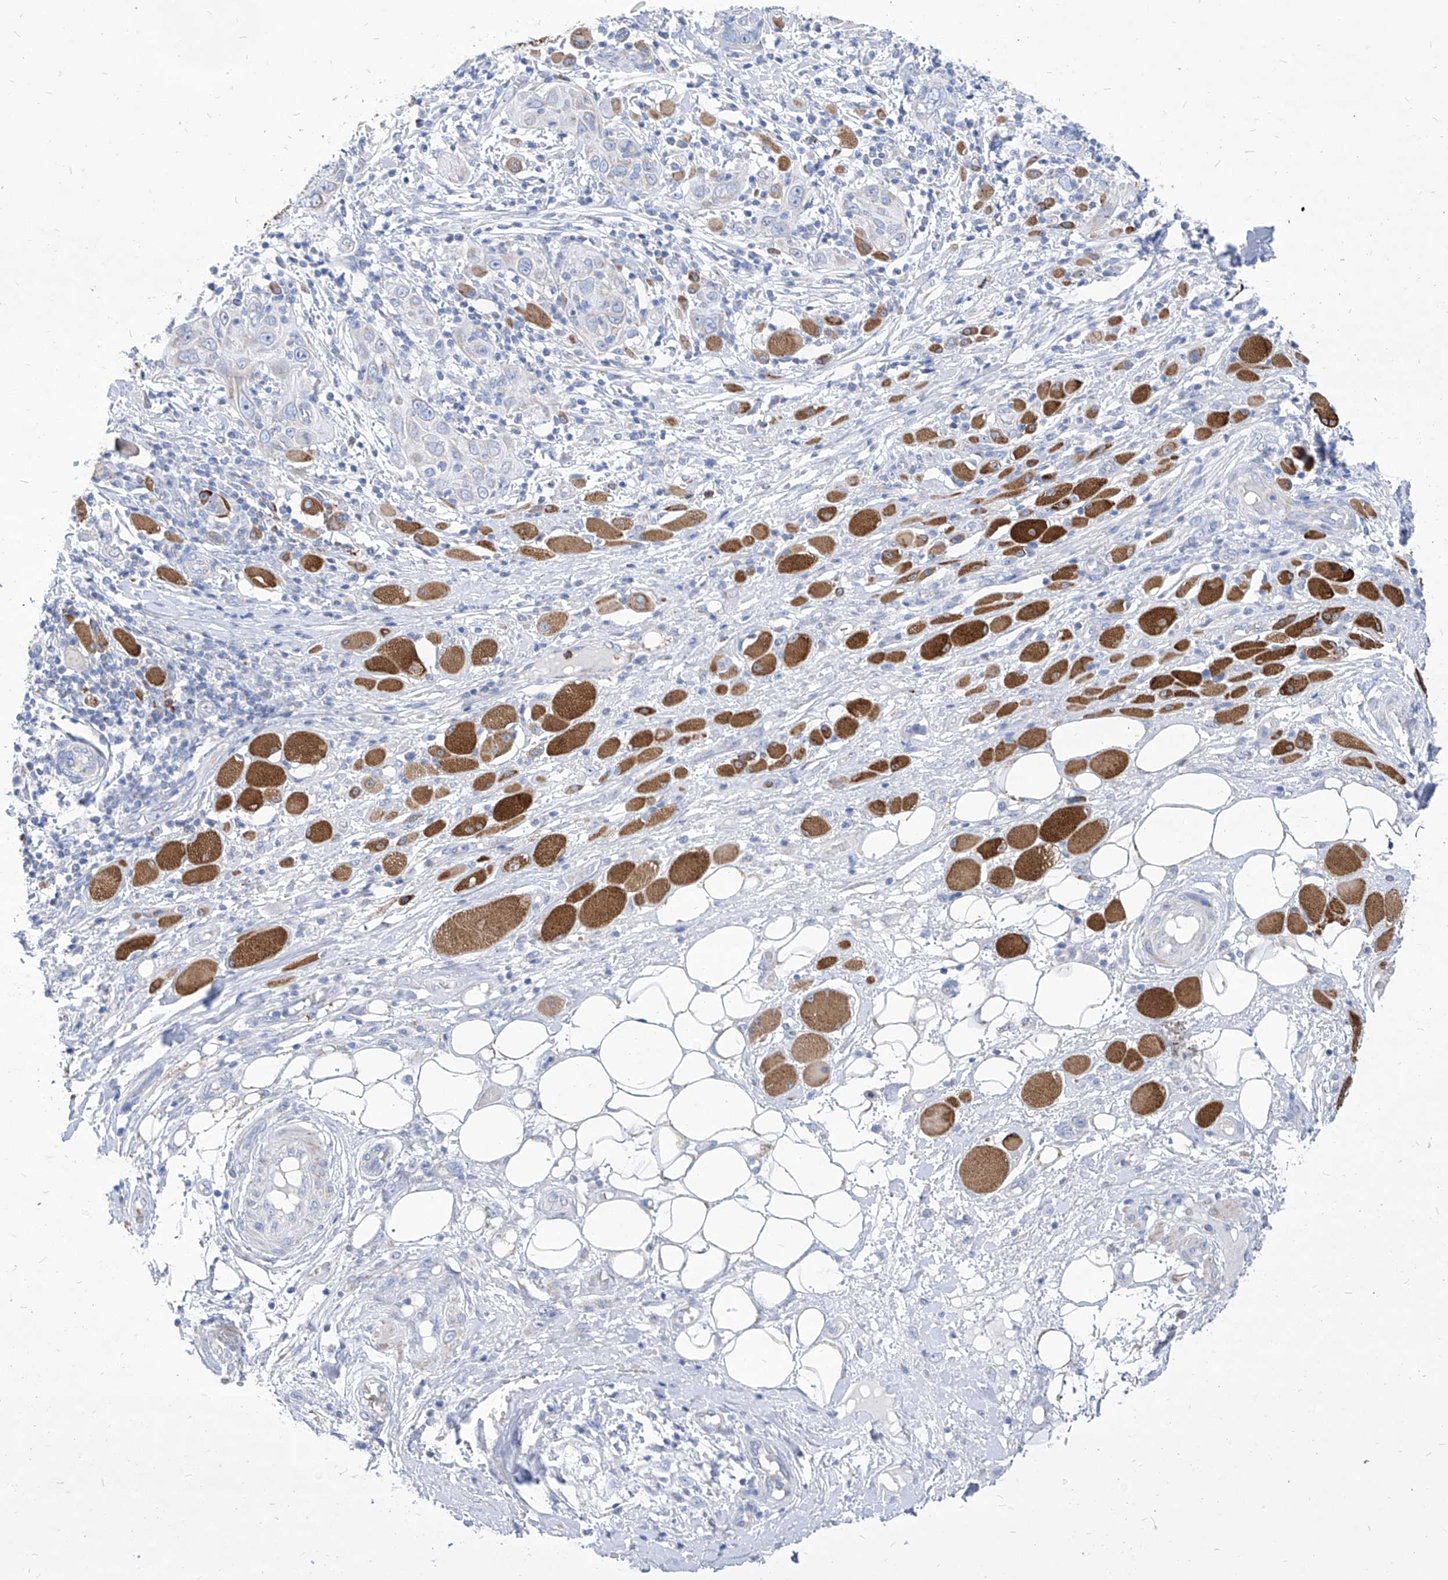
{"staining": {"intensity": "negative", "quantity": "none", "location": "none"}, "tissue": "skin cancer", "cell_type": "Tumor cells", "image_type": "cancer", "snomed": [{"axis": "morphology", "description": "Squamous cell carcinoma, NOS"}, {"axis": "topography", "description": "Skin"}], "caption": "The image exhibits no staining of tumor cells in squamous cell carcinoma (skin). The staining was performed using DAB to visualize the protein expression in brown, while the nuclei were stained in blue with hematoxylin (Magnification: 20x).", "gene": "COQ3", "patient": {"sex": "female", "age": 88}}